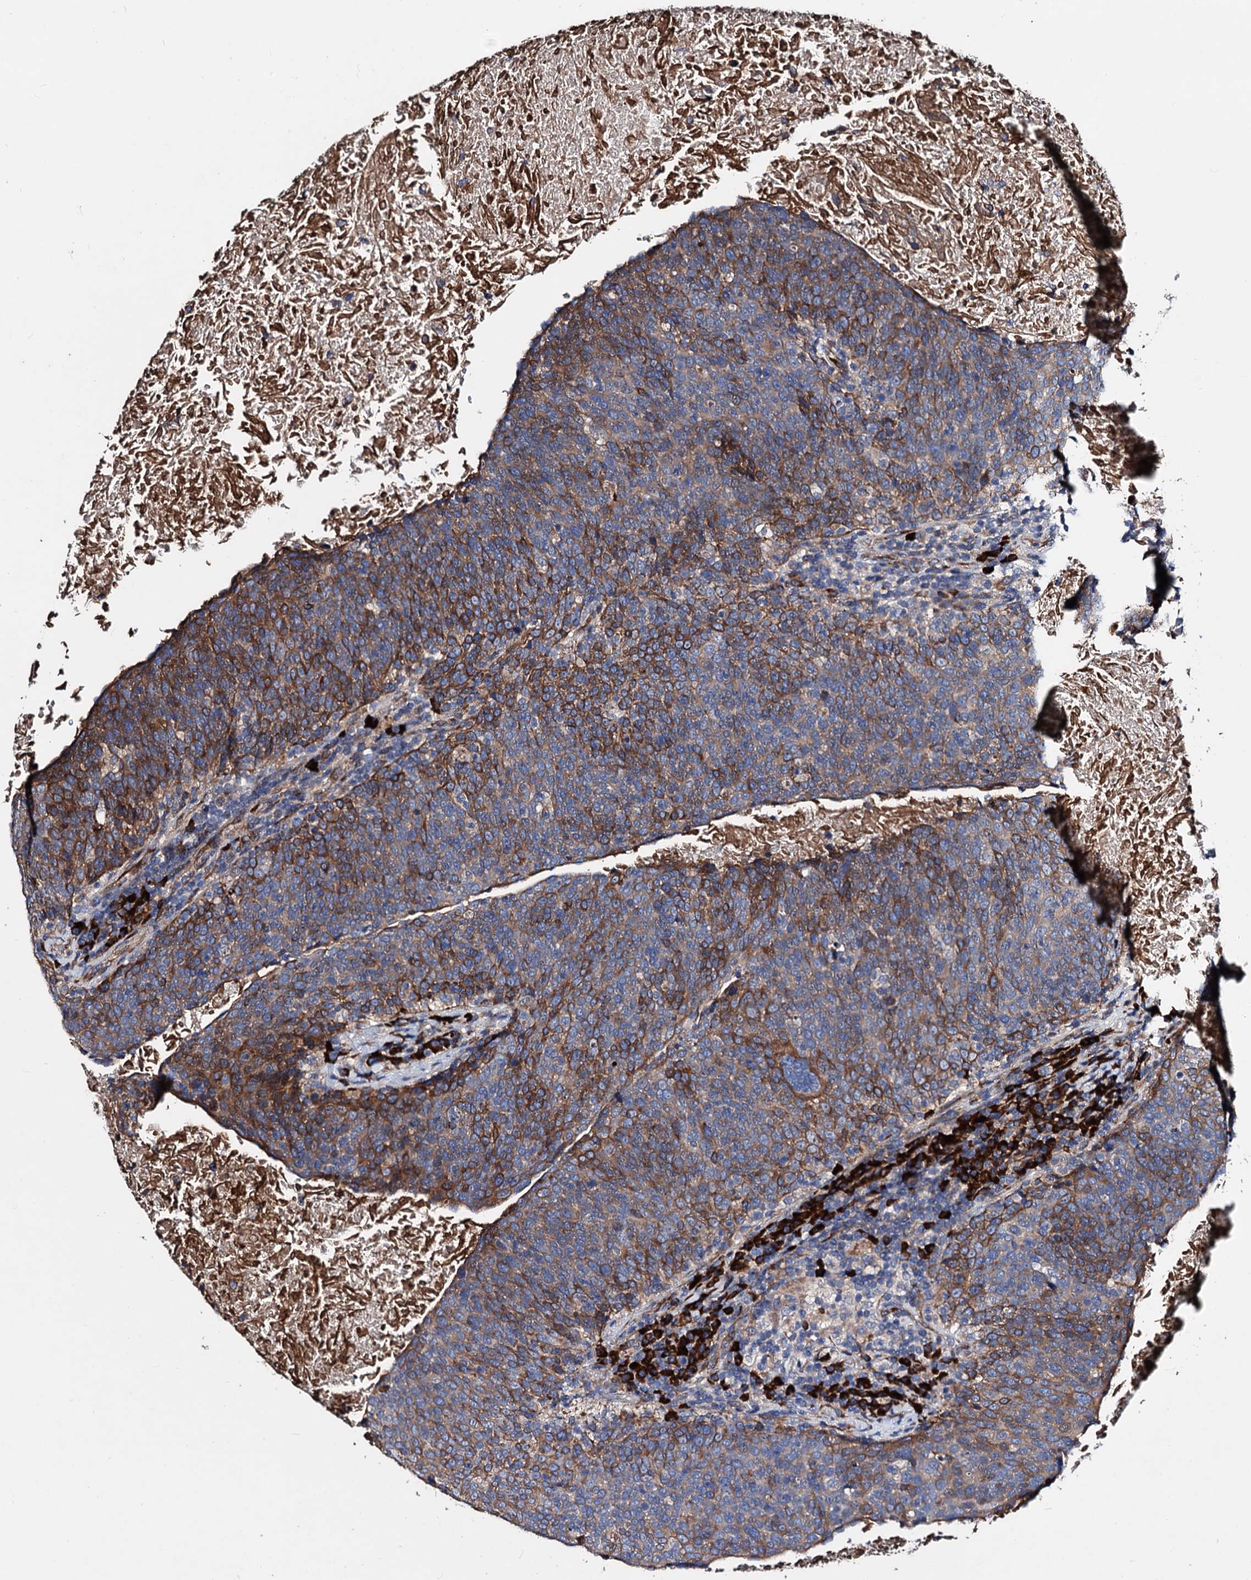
{"staining": {"intensity": "strong", "quantity": "25%-75%", "location": "cytoplasmic/membranous"}, "tissue": "head and neck cancer", "cell_type": "Tumor cells", "image_type": "cancer", "snomed": [{"axis": "morphology", "description": "Squamous cell carcinoma, NOS"}, {"axis": "morphology", "description": "Squamous cell carcinoma, metastatic, NOS"}, {"axis": "topography", "description": "Lymph node"}, {"axis": "topography", "description": "Head-Neck"}], "caption": "Immunohistochemistry image of neoplastic tissue: human head and neck cancer (squamous cell carcinoma) stained using IHC reveals high levels of strong protein expression localized specifically in the cytoplasmic/membranous of tumor cells, appearing as a cytoplasmic/membranous brown color.", "gene": "AKAP11", "patient": {"sex": "male", "age": 62}}